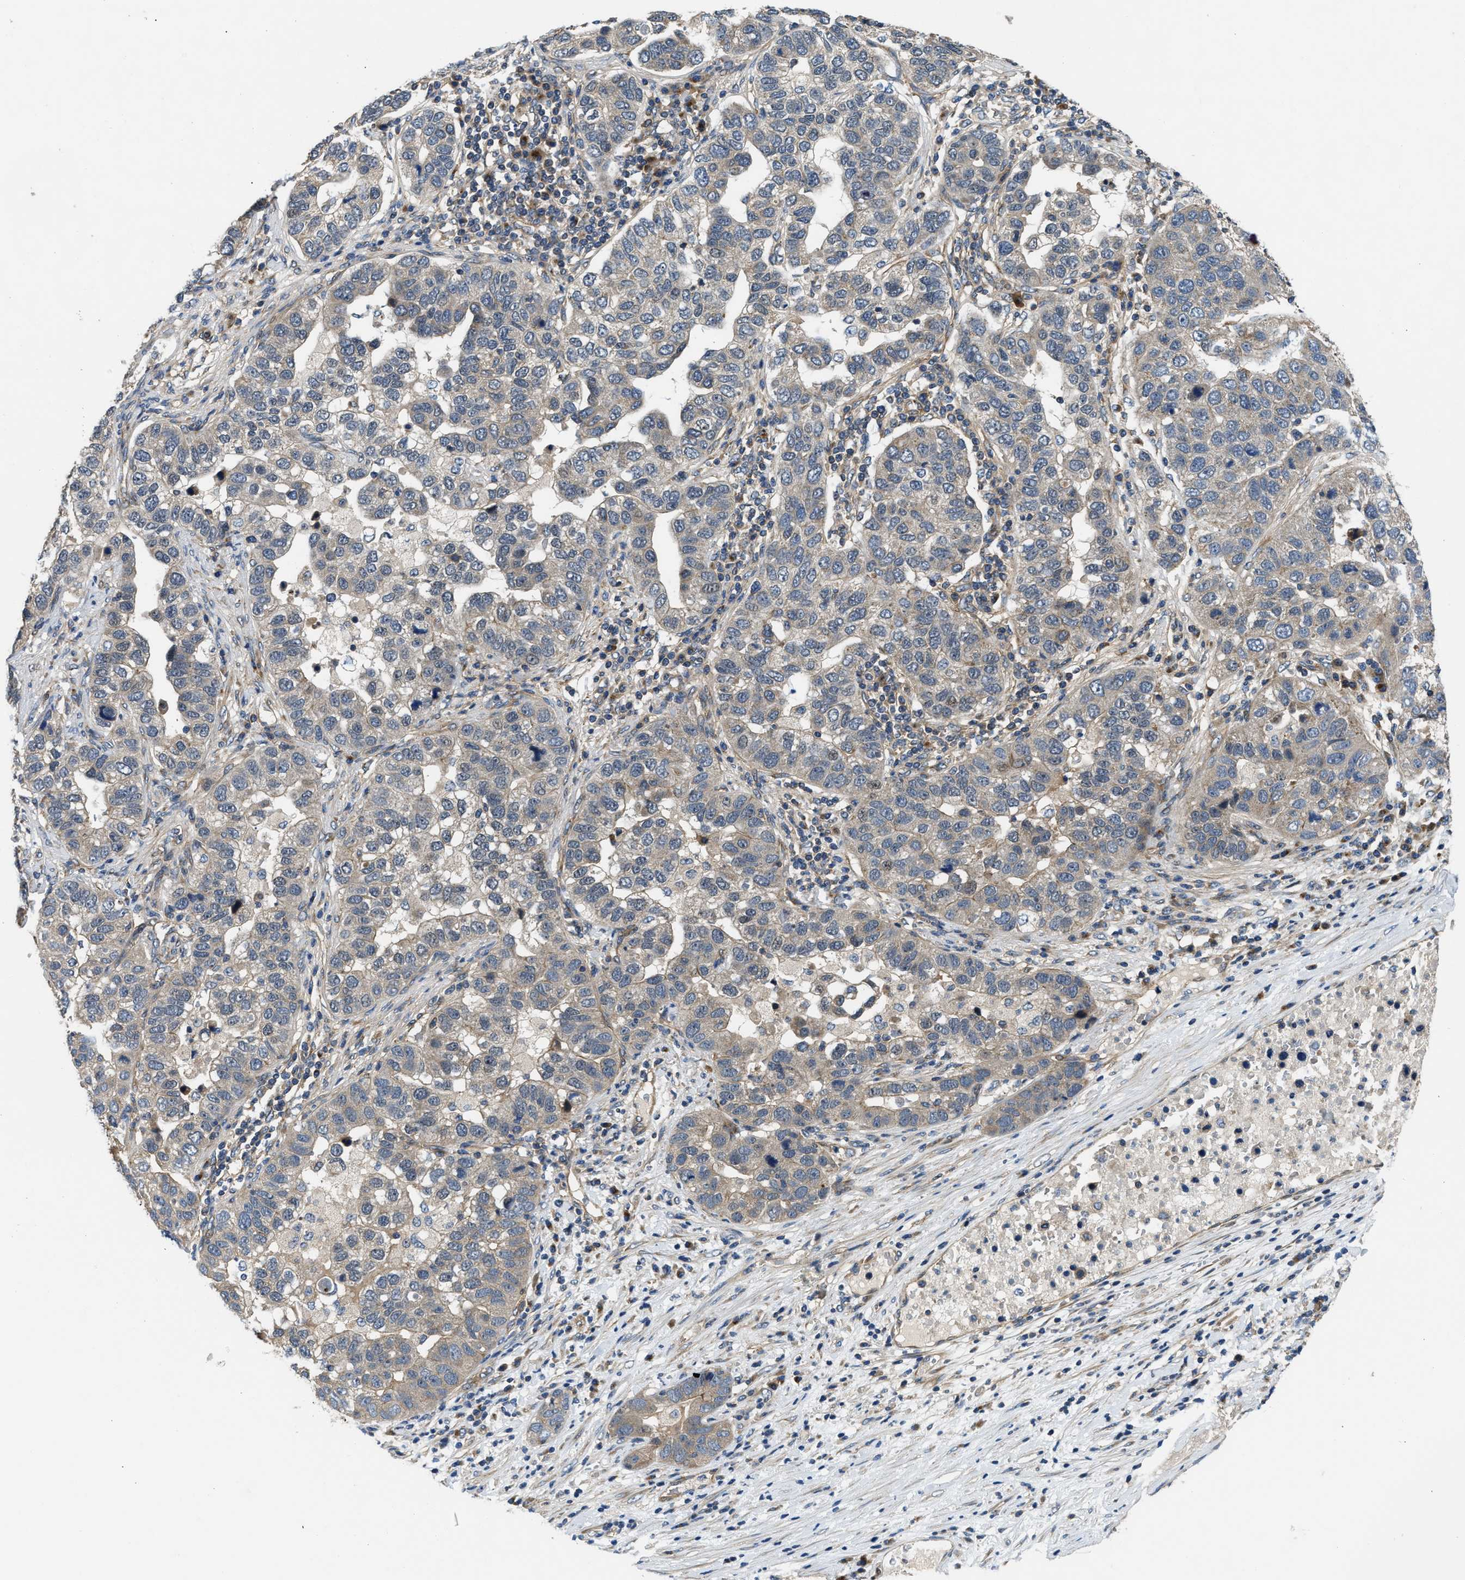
{"staining": {"intensity": "negative", "quantity": "none", "location": "none"}, "tissue": "pancreatic cancer", "cell_type": "Tumor cells", "image_type": "cancer", "snomed": [{"axis": "morphology", "description": "Adenocarcinoma, NOS"}, {"axis": "topography", "description": "Pancreas"}], "caption": "Immunohistochemistry image of pancreatic cancer stained for a protein (brown), which demonstrates no expression in tumor cells.", "gene": "PNPLA8", "patient": {"sex": "female", "age": 61}}